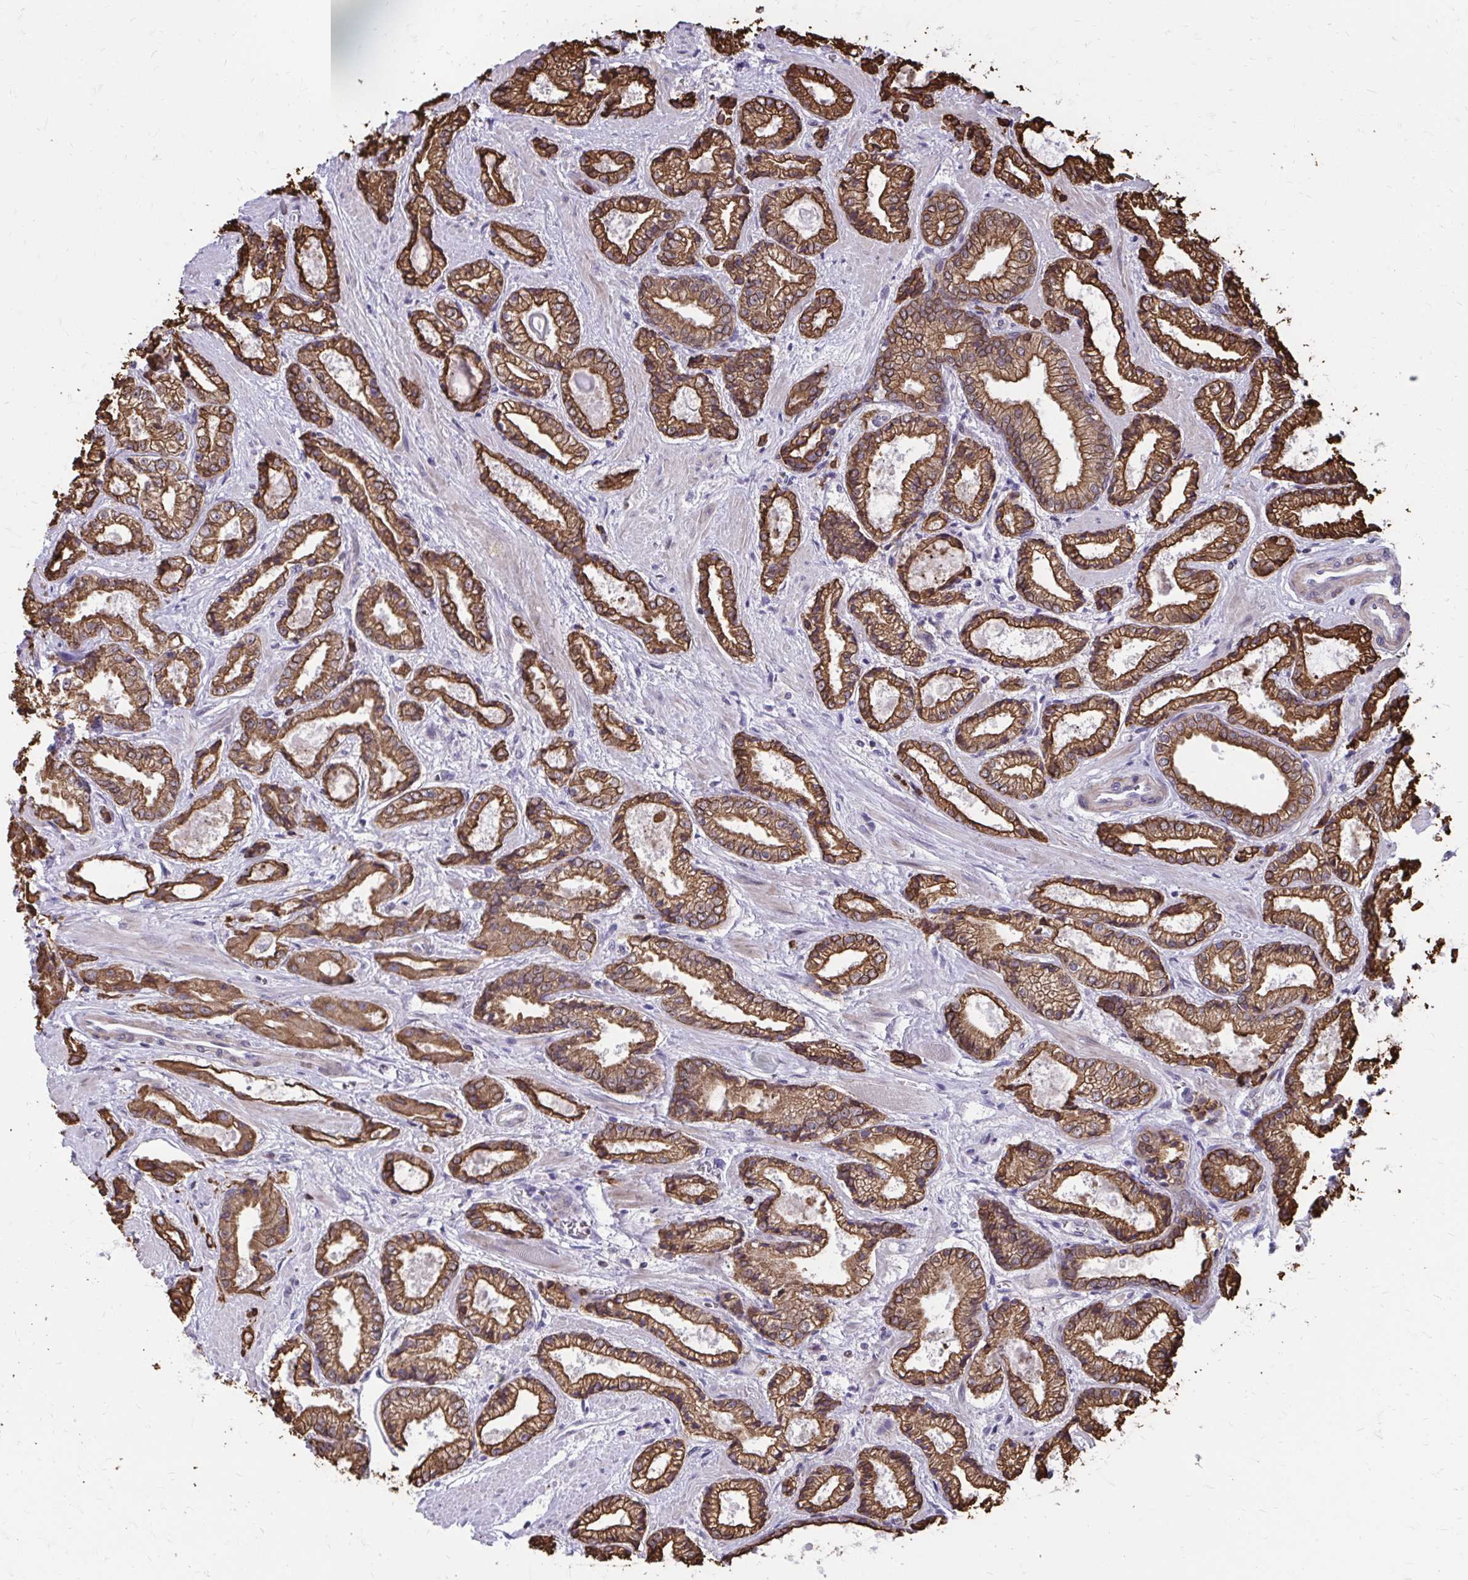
{"staining": {"intensity": "strong", "quantity": ">75%", "location": "cytoplasmic/membranous"}, "tissue": "prostate cancer", "cell_type": "Tumor cells", "image_type": "cancer", "snomed": [{"axis": "morphology", "description": "Adenocarcinoma, High grade"}, {"axis": "topography", "description": "Prostate"}], "caption": "There is high levels of strong cytoplasmic/membranous expression in tumor cells of prostate cancer, as demonstrated by immunohistochemical staining (brown color).", "gene": "ANKRD30B", "patient": {"sex": "male", "age": 64}}